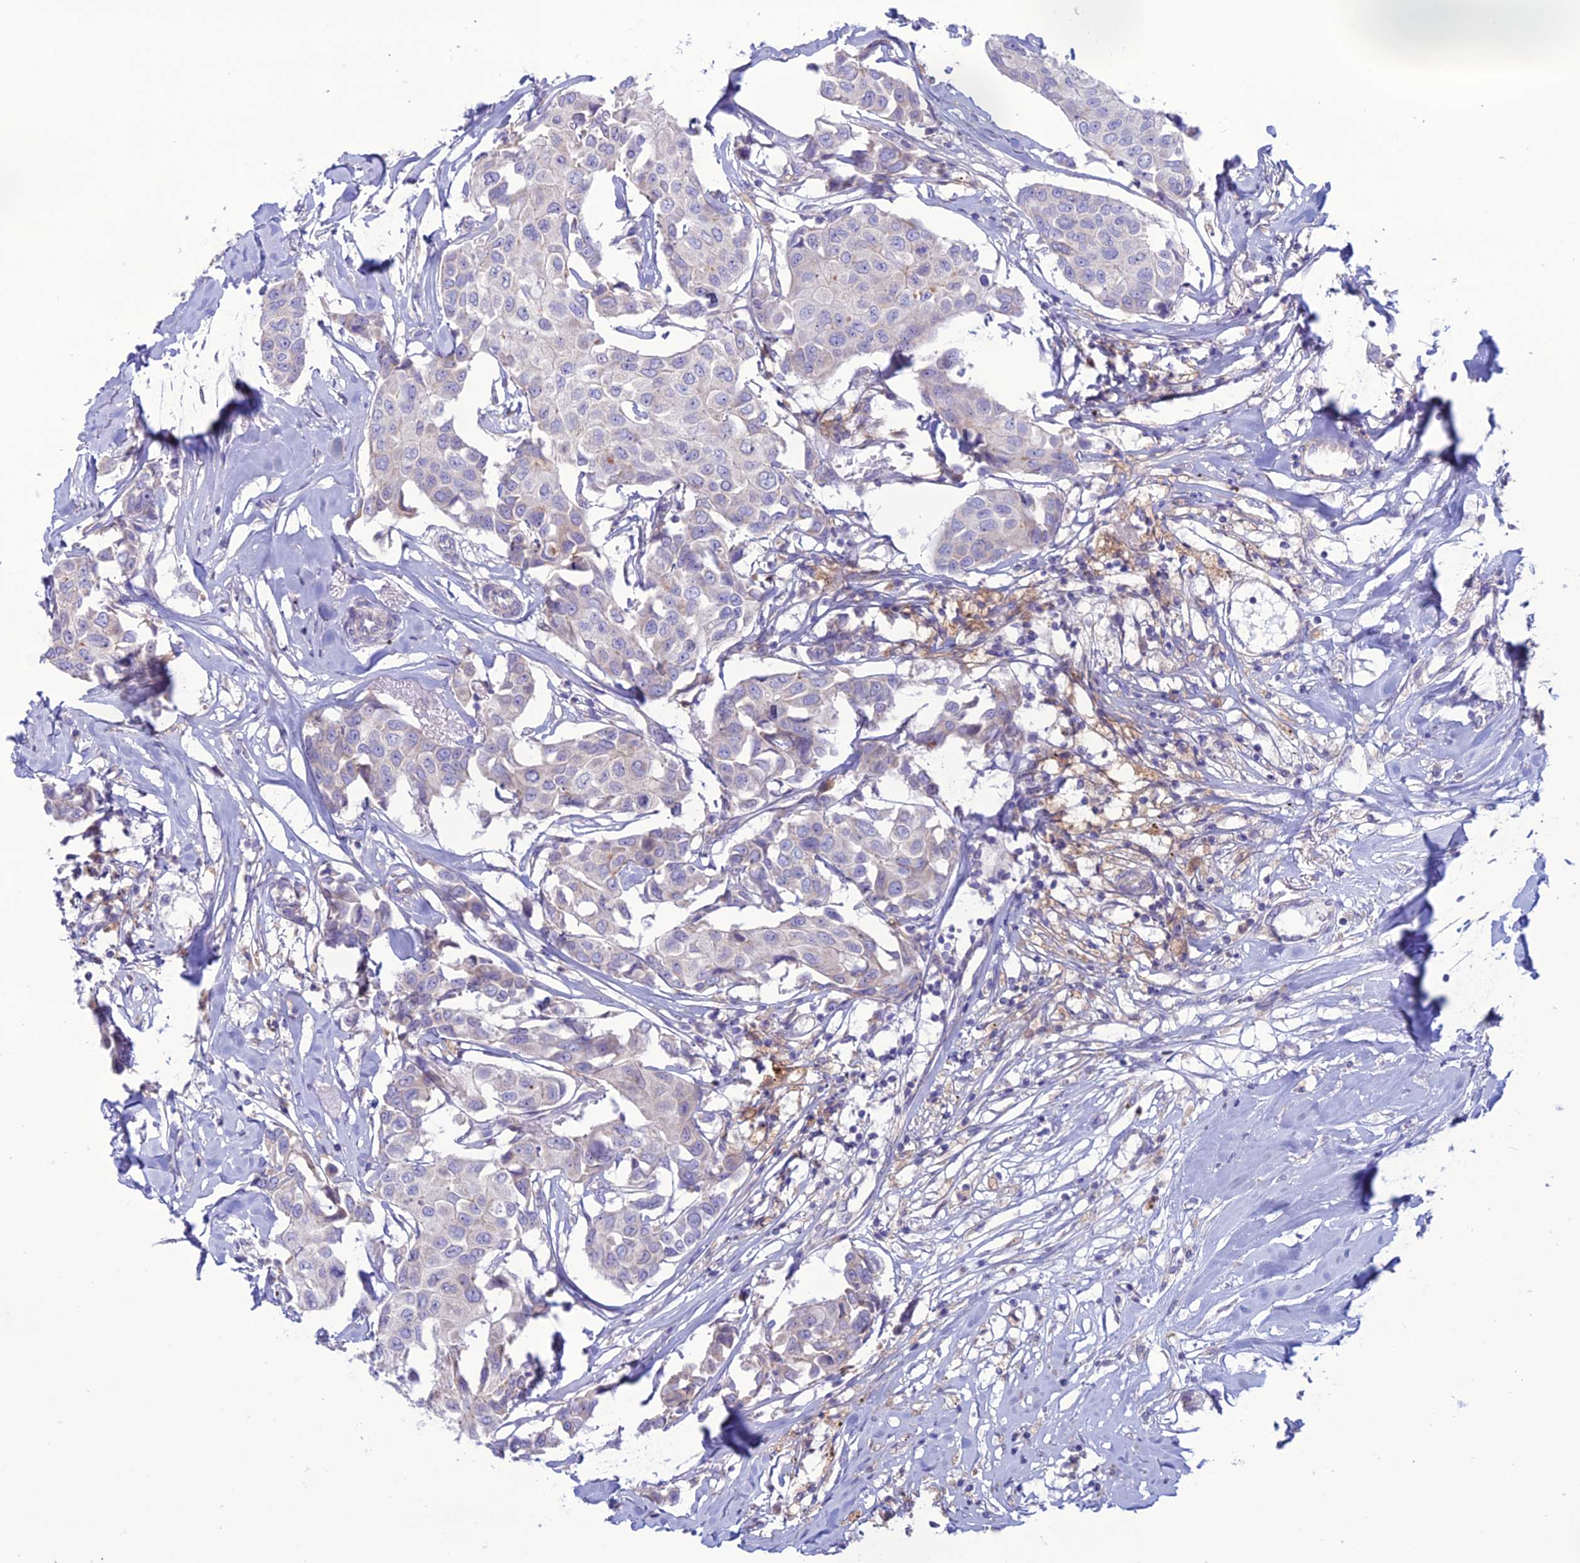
{"staining": {"intensity": "negative", "quantity": "none", "location": "none"}, "tissue": "breast cancer", "cell_type": "Tumor cells", "image_type": "cancer", "snomed": [{"axis": "morphology", "description": "Duct carcinoma"}, {"axis": "topography", "description": "Breast"}], "caption": "There is no significant expression in tumor cells of breast cancer.", "gene": "CLCN7", "patient": {"sex": "female", "age": 80}}